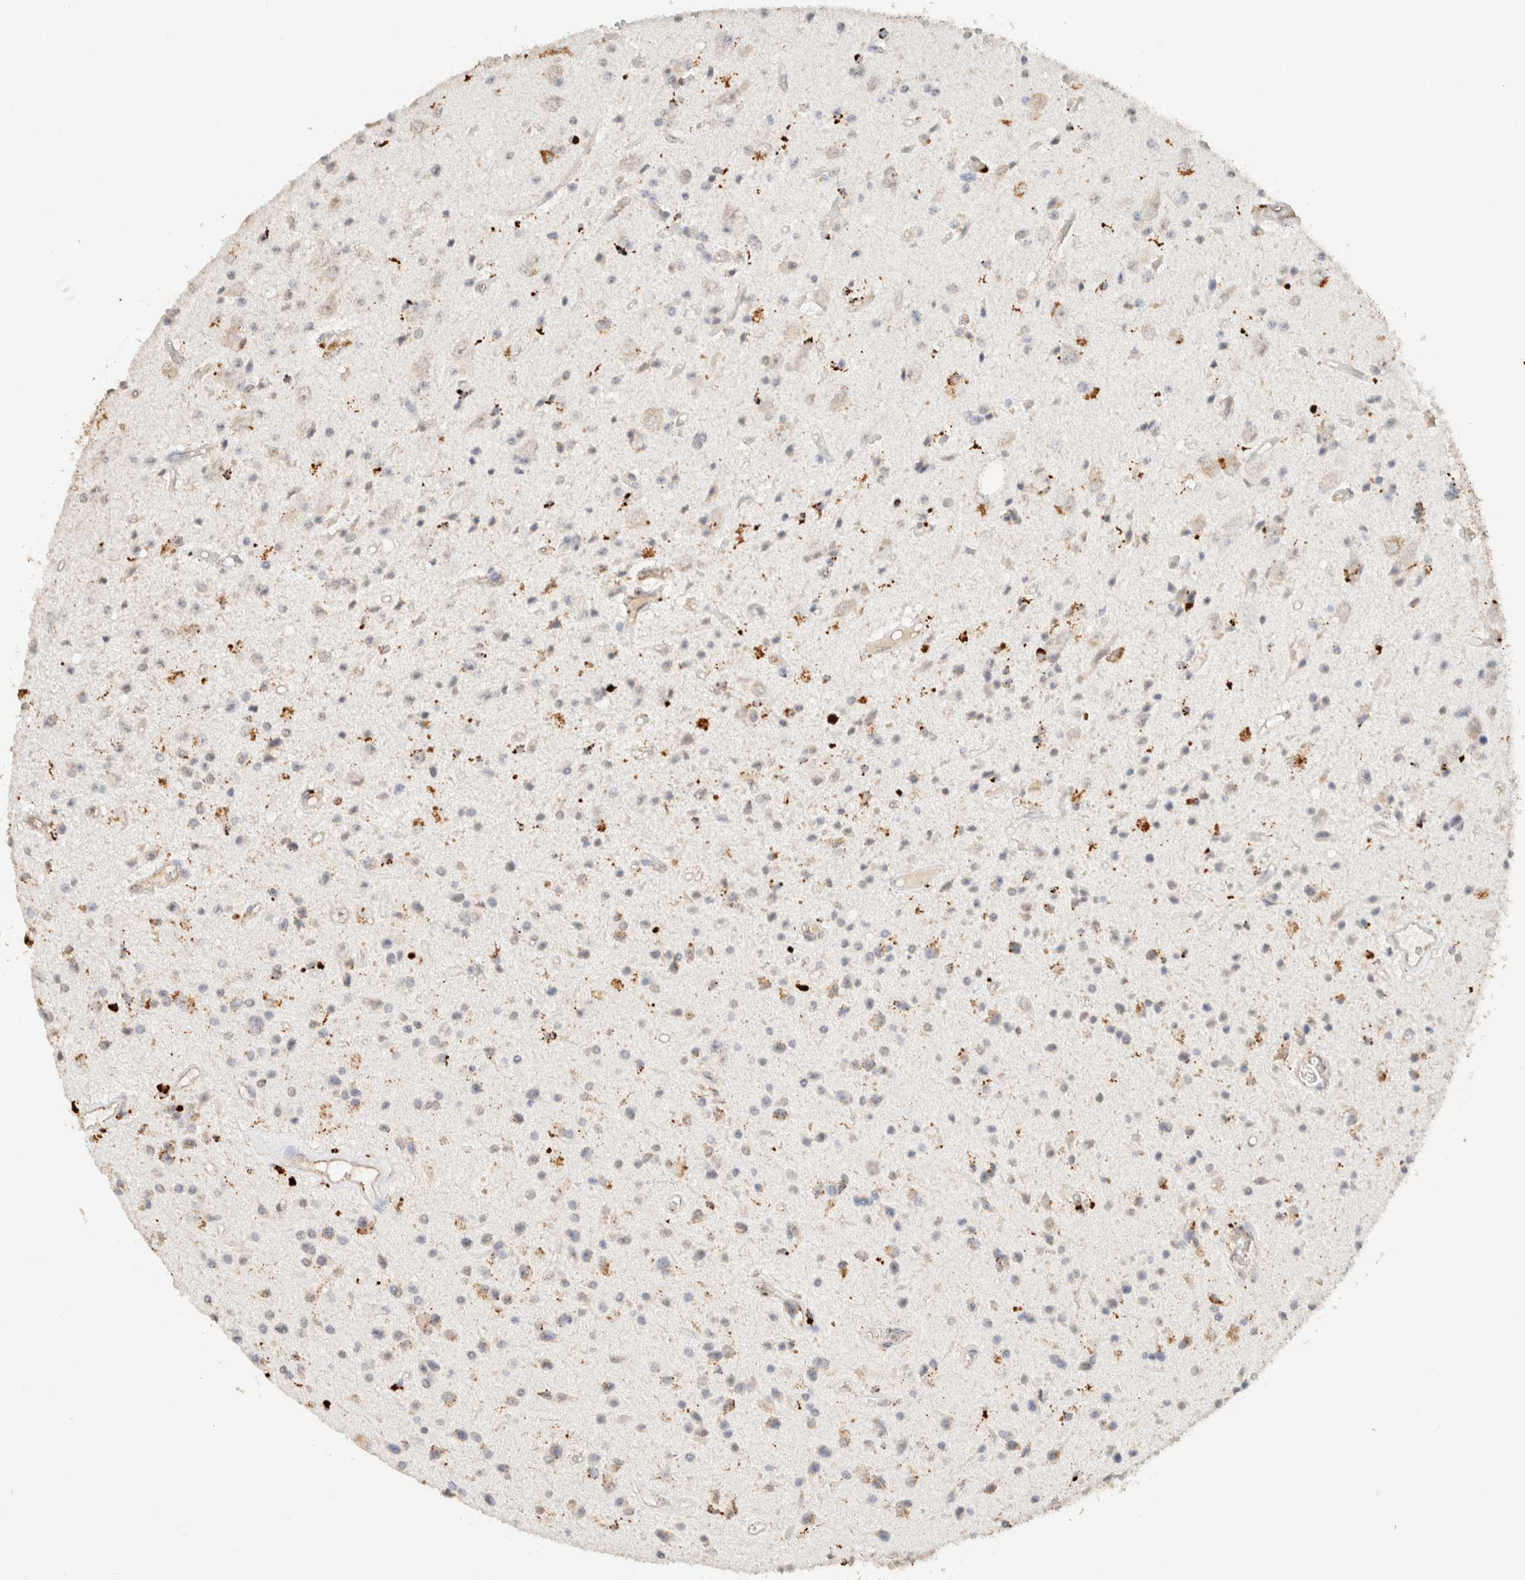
{"staining": {"intensity": "moderate", "quantity": "<25%", "location": "cytoplasmic/membranous"}, "tissue": "glioma", "cell_type": "Tumor cells", "image_type": "cancer", "snomed": [{"axis": "morphology", "description": "Glioma, malignant, Low grade"}, {"axis": "topography", "description": "Brain"}], "caption": "Tumor cells show low levels of moderate cytoplasmic/membranous staining in approximately <25% of cells in low-grade glioma (malignant).", "gene": "CTSC", "patient": {"sex": "male", "age": 58}}